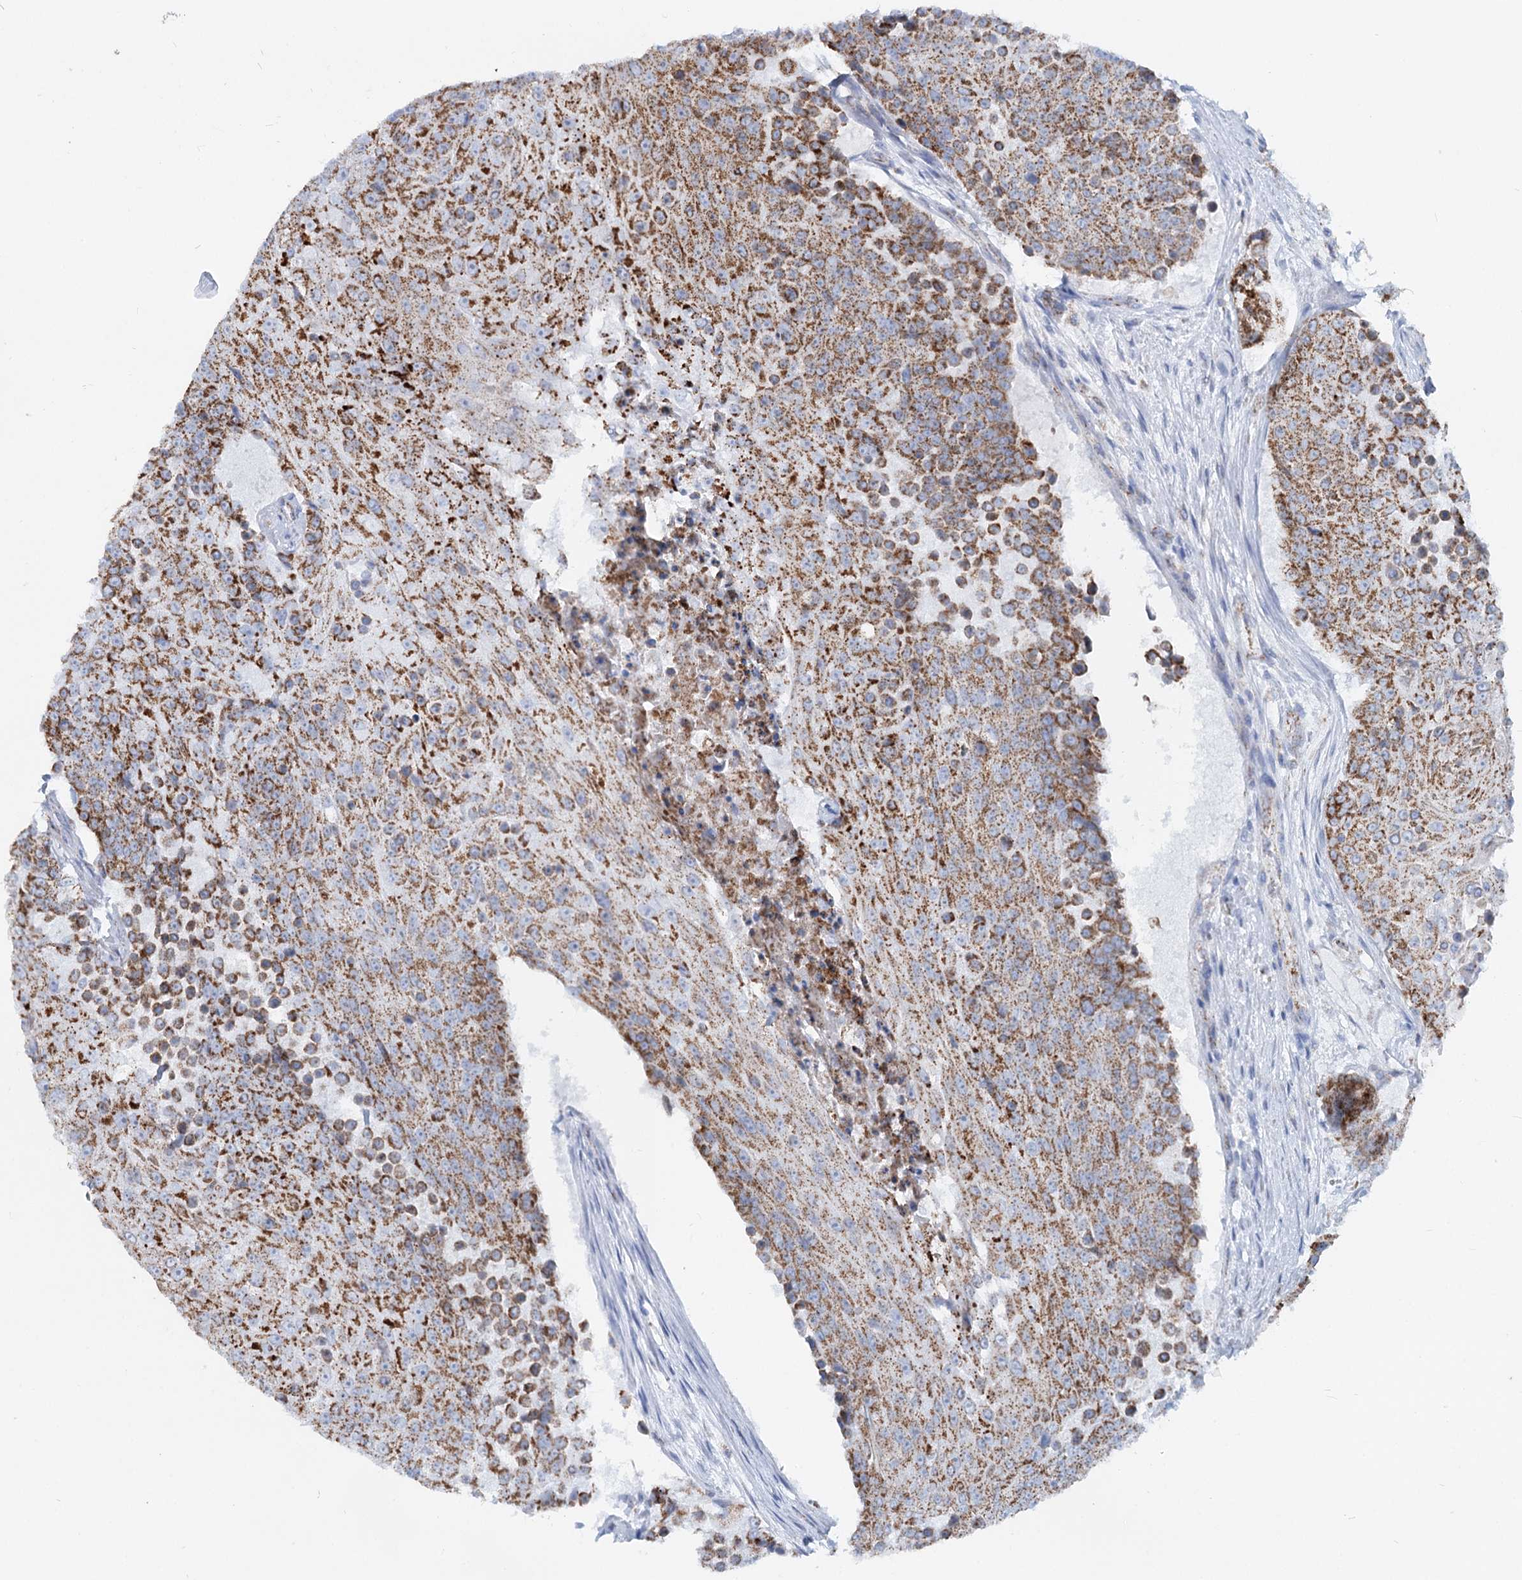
{"staining": {"intensity": "moderate", "quantity": ">75%", "location": "cytoplasmic/membranous"}, "tissue": "urothelial cancer", "cell_type": "Tumor cells", "image_type": "cancer", "snomed": [{"axis": "morphology", "description": "Urothelial carcinoma, High grade"}, {"axis": "topography", "description": "Urinary bladder"}], "caption": "Tumor cells exhibit medium levels of moderate cytoplasmic/membranous positivity in about >75% of cells in urothelial cancer.", "gene": "MCCC2", "patient": {"sex": "female", "age": 63}}